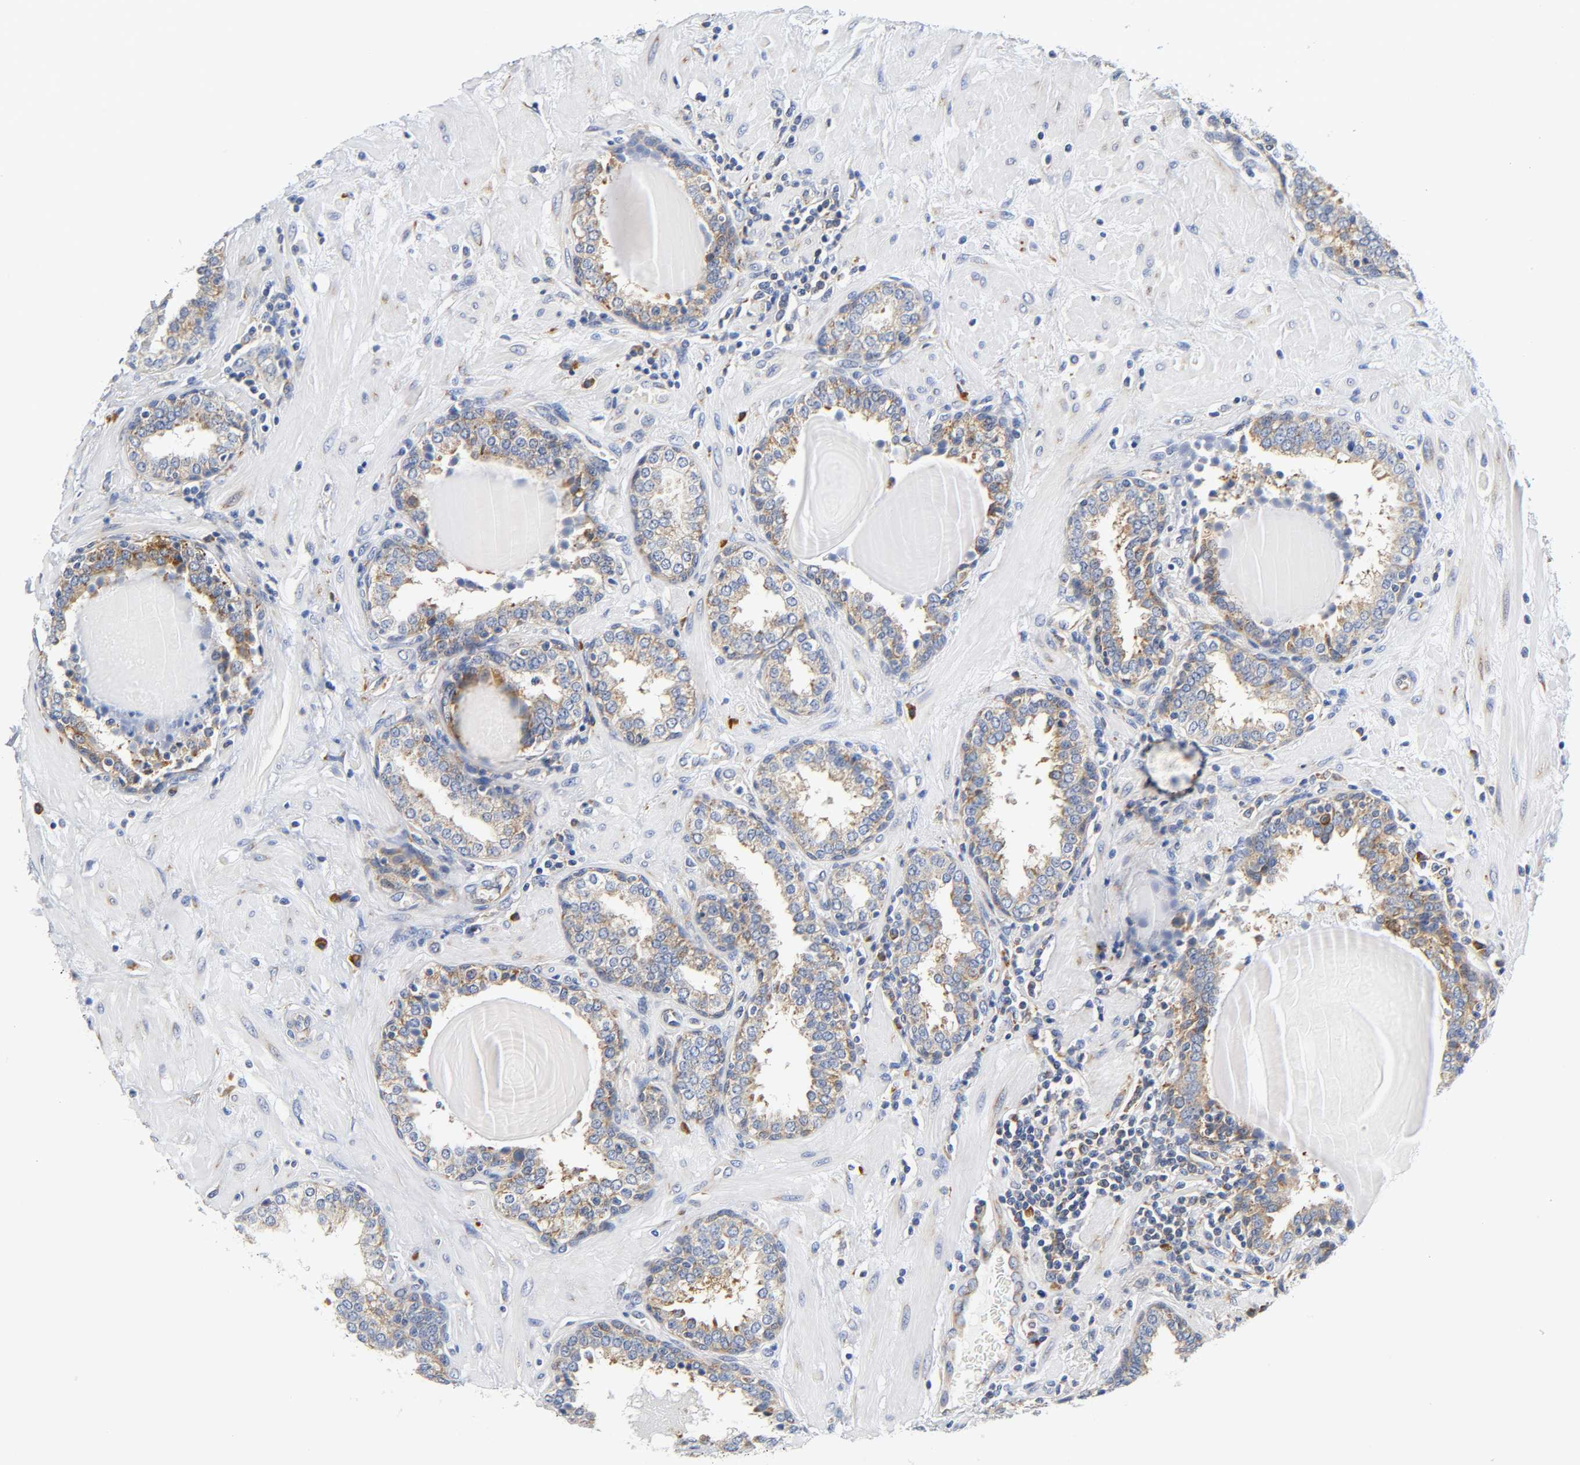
{"staining": {"intensity": "weak", "quantity": ">75%", "location": "cytoplasmic/membranous"}, "tissue": "prostate", "cell_type": "Glandular cells", "image_type": "normal", "snomed": [{"axis": "morphology", "description": "Normal tissue, NOS"}, {"axis": "topography", "description": "Prostate"}], "caption": "This is an image of immunohistochemistry staining of benign prostate, which shows weak staining in the cytoplasmic/membranous of glandular cells.", "gene": "REL", "patient": {"sex": "male", "age": 51}}